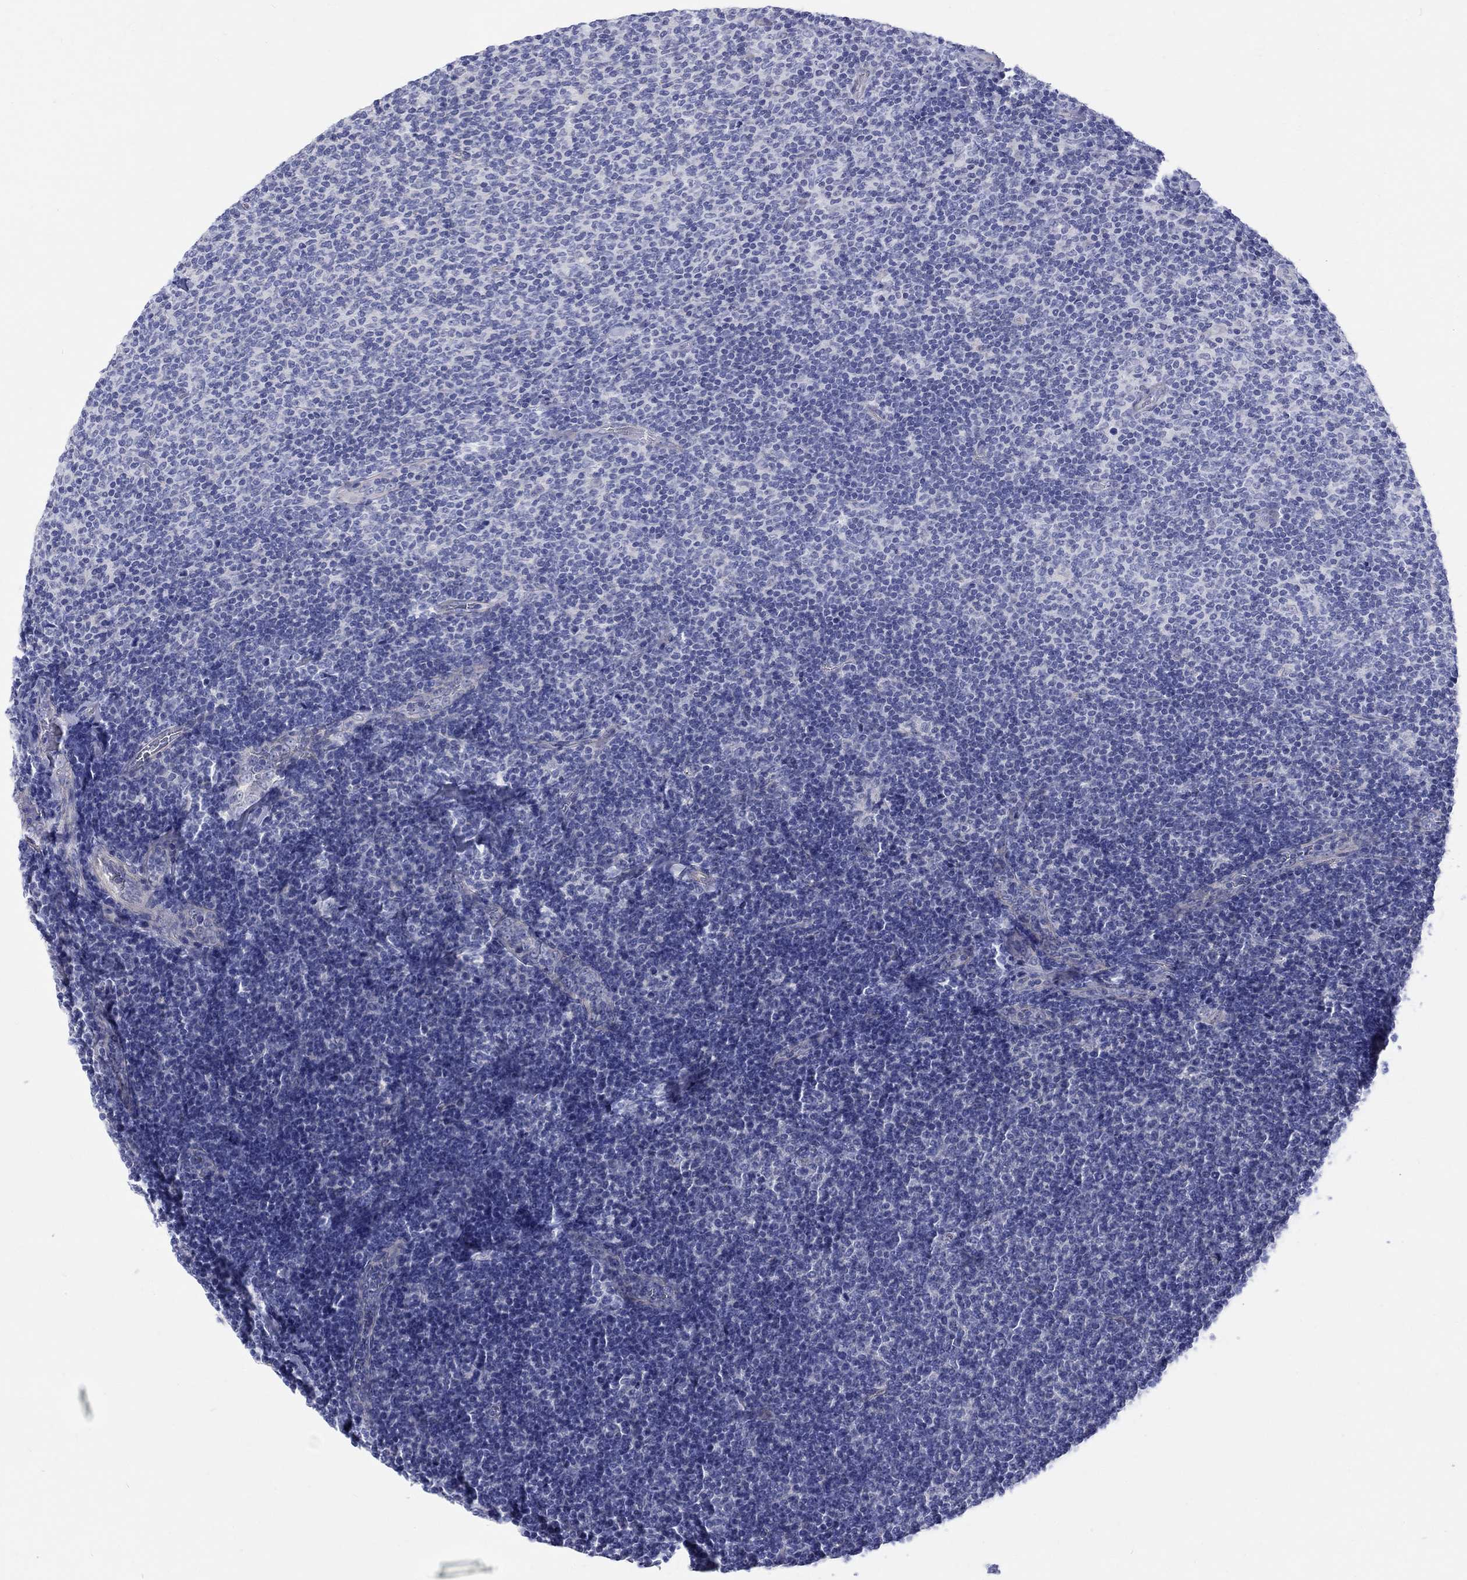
{"staining": {"intensity": "negative", "quantity": "none", "location": "none"}, "tissue": "lymphoma", "cell_type": "Tumor cells", "image_type": "cancer", "snomed": [{"axis": "morphology", "description": "Malignant lymphoma, non-Hodgkin's type, Low grade"}, {"axis": "topography", "description": "Lymph node"}], "caption": "This is an immunohistochemistry (IHC) photomicrograph of lymphoma. There is no positivity in tumor cells.", "gene": "SH2D7", "patient": {"sex": "male", "age": 52}}